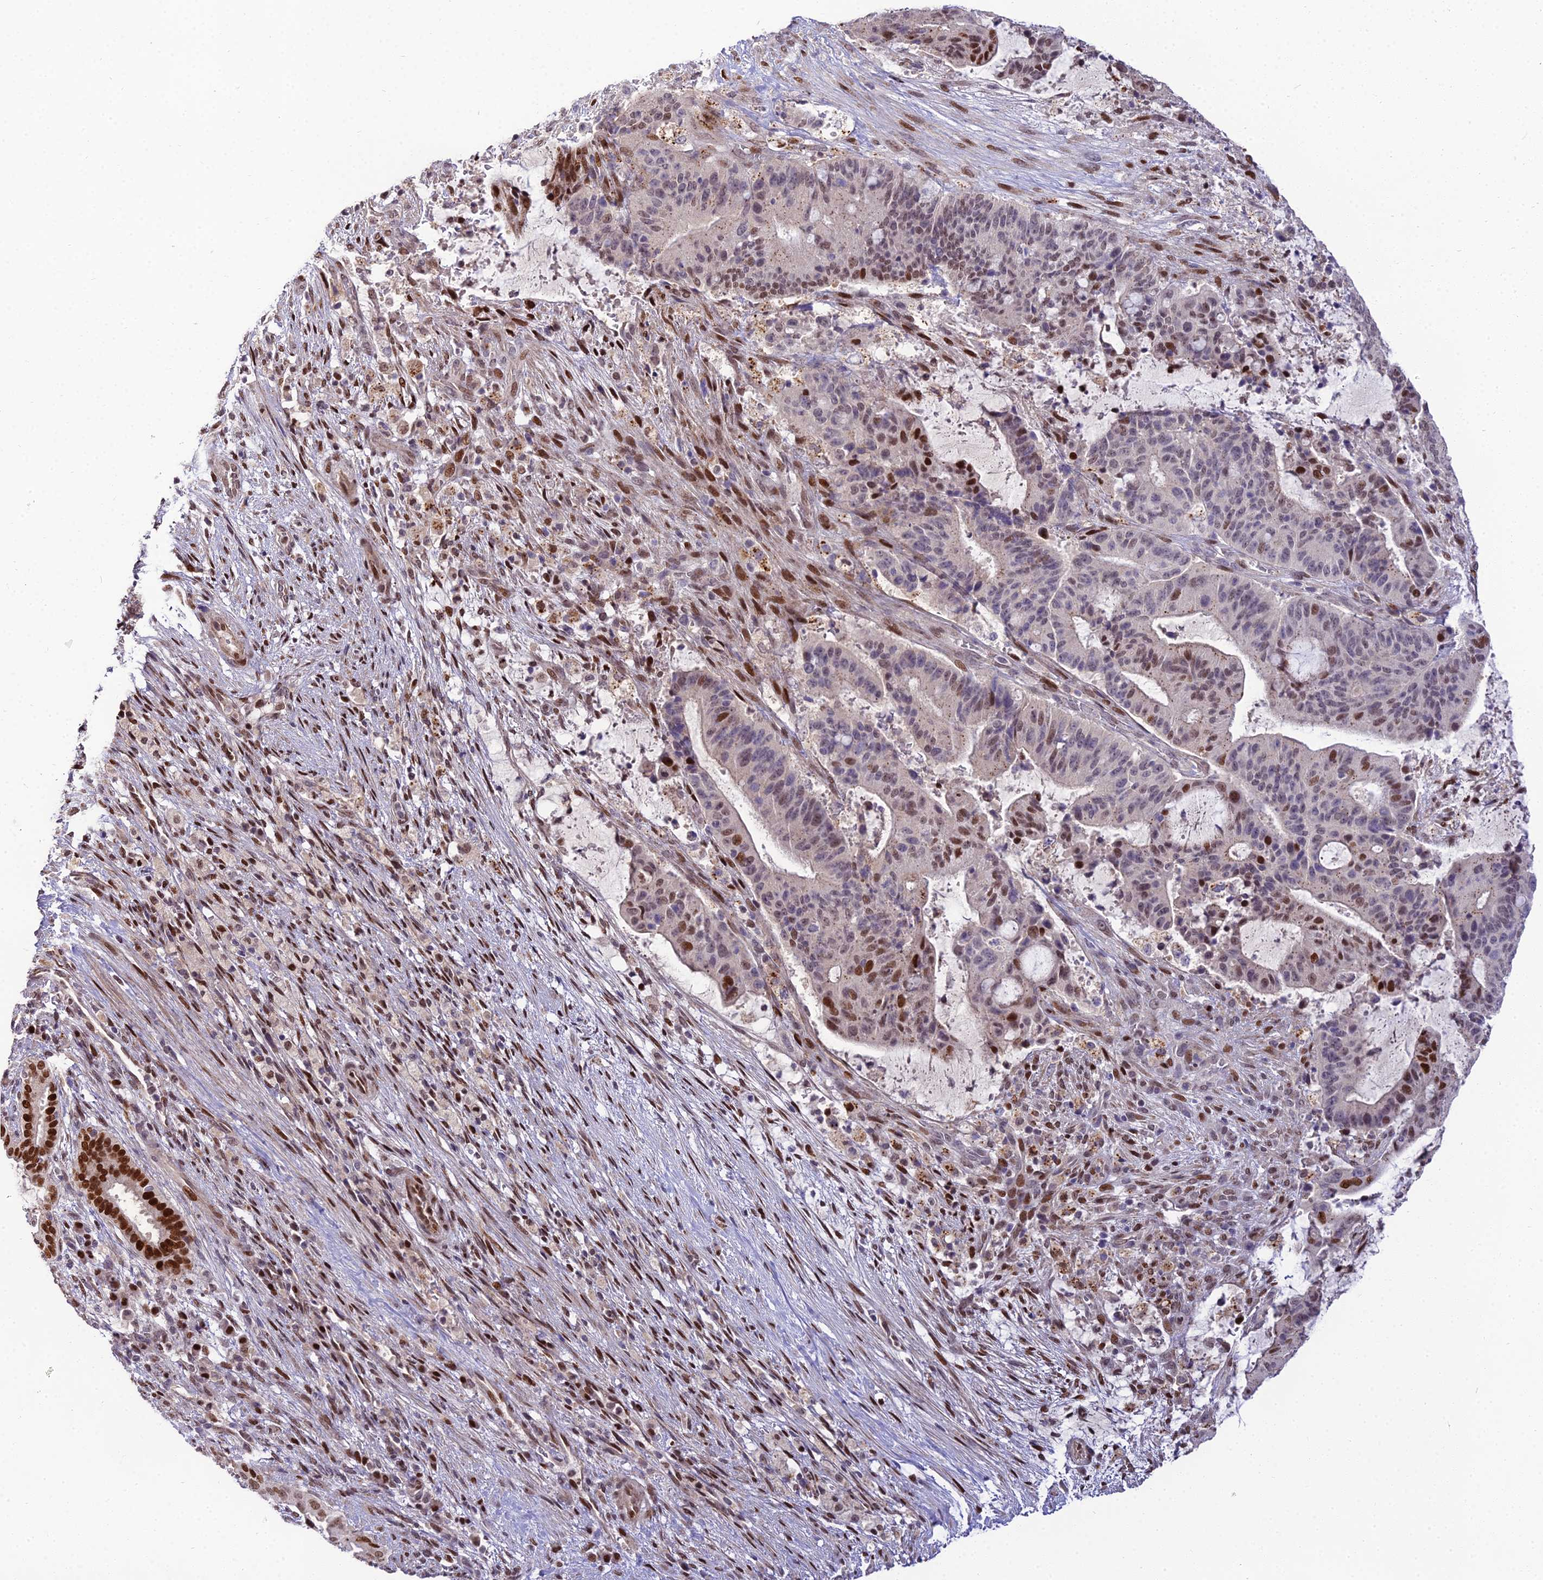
{"staining": {"intensity": "strong", "quantity": "25%-75%", "location": "nuclear"}, "tissue": "liver cancer", "cell_type": "Tumor cells", "image_type": "cancer", "snomed": [{"axis": "morphology", "description": "Normal tissue, NOS"}, {"axis": "morphology", "description": "Cholangiocarcinoma"}, {"axis": "topography", "description": "Liver"}, {"axis": "topography", "description": "Peripheral nerve tissue"}], "caption": "Immunohistochemical staining of human liver cholangiocarcinoma shows high levels of strong nuclear protein staining in approximately 25%-75% of tumor cells.", "gene": "ZNF707", "patient": {"sex": "female", "age": 73}}